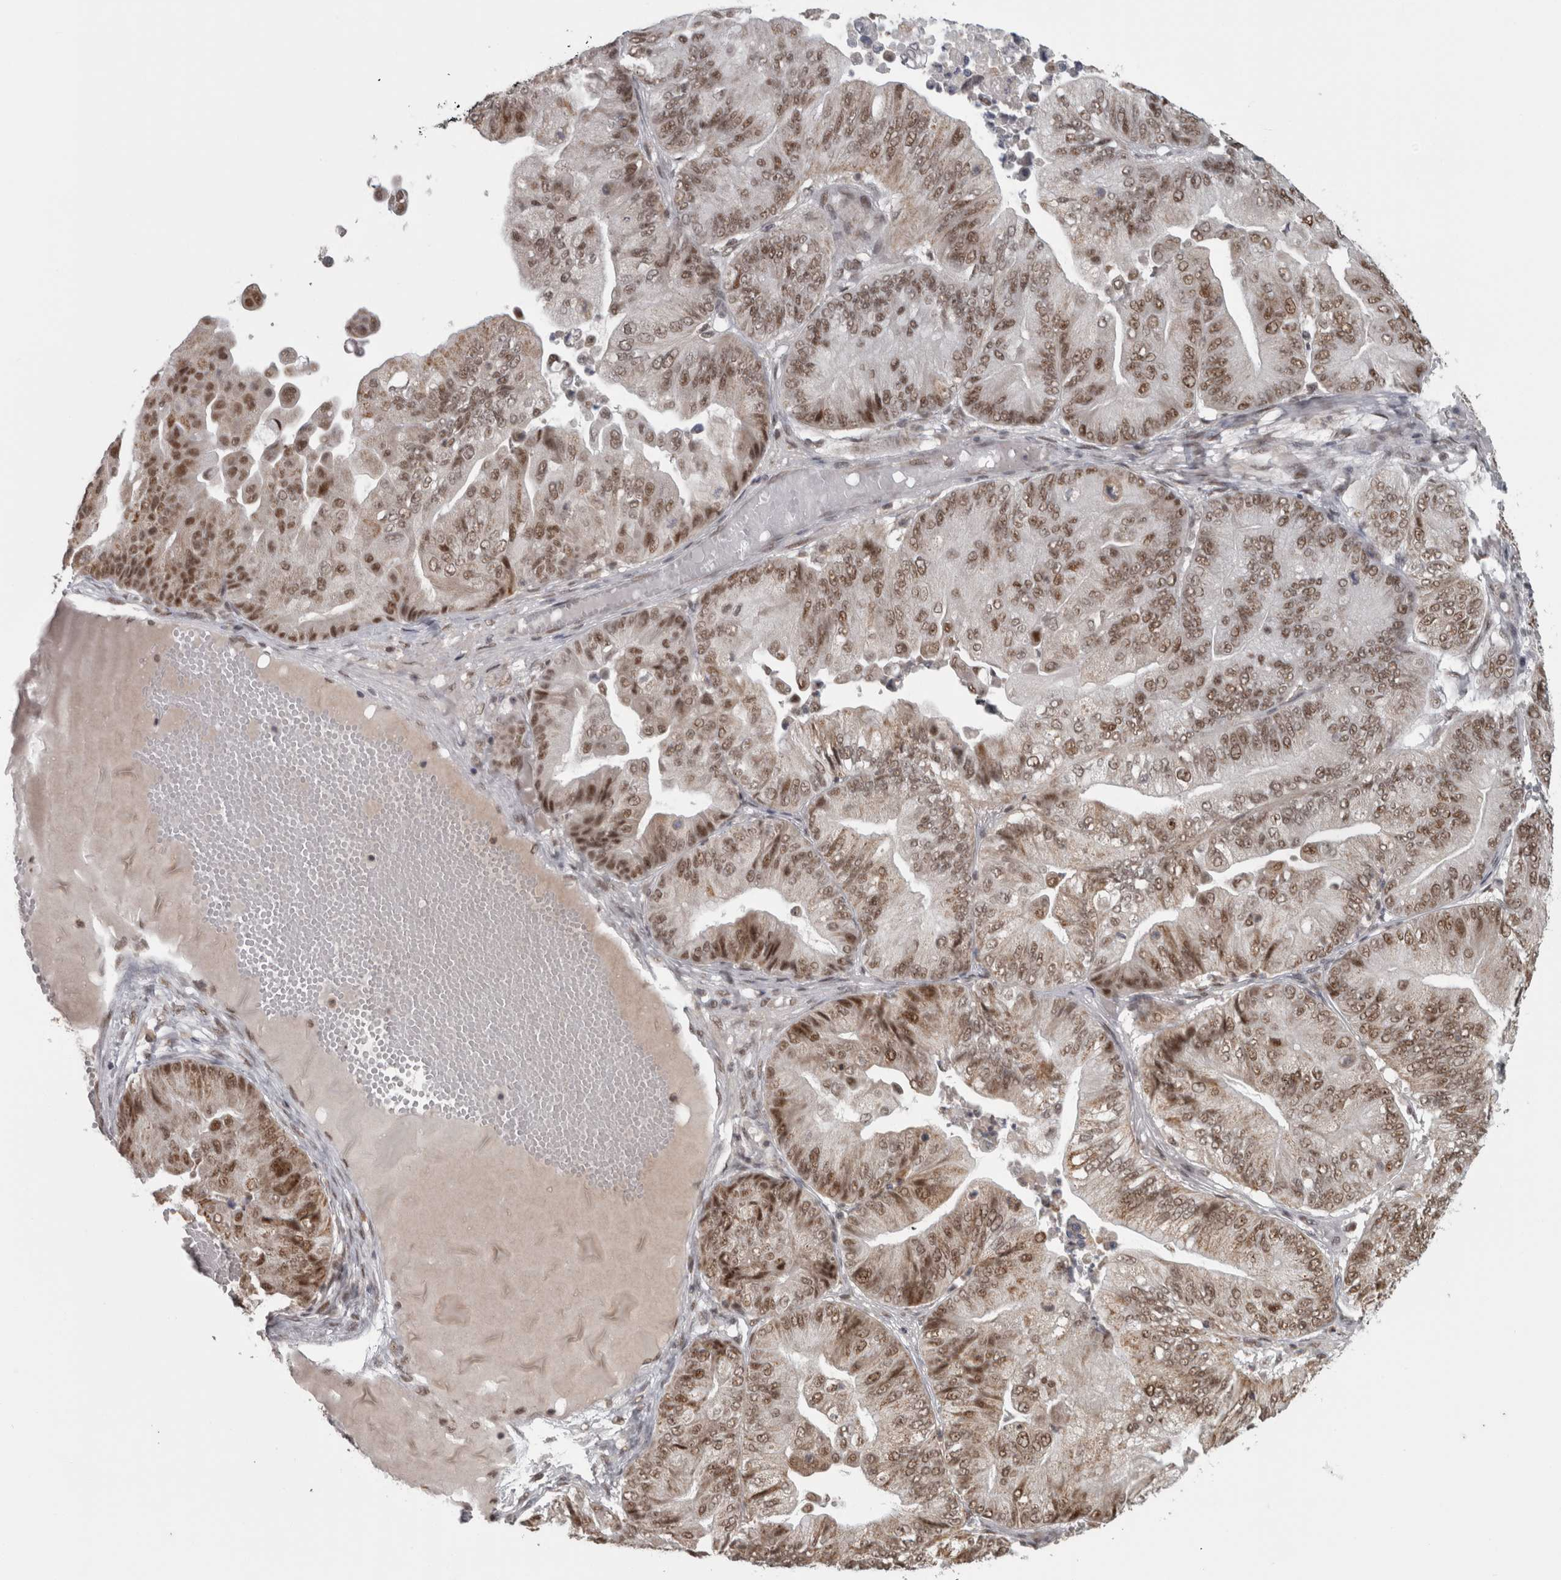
{"staining": {"intensity": "moderate", "quantity": ">75%", "location": "cytoplasmic/membranous,nuclear"}, "tissue": "ovarian cancer", "cell_type": "Tumor cells", "image_type": "cancer", "snomed": [{"axis": "morphology", "description": "Cystadenocarcinoma, mucinous, NOS"}, {"axis": "topography", "description": "Ovary"}], "caption": "Protein analysis of ovarian cancer tissue displays moderate cytoplasmic/membranous and nuclear staining in about >75% of tumor cells.", "gene": "MICU3", "patient": {"sex": "female", "age": 61}}